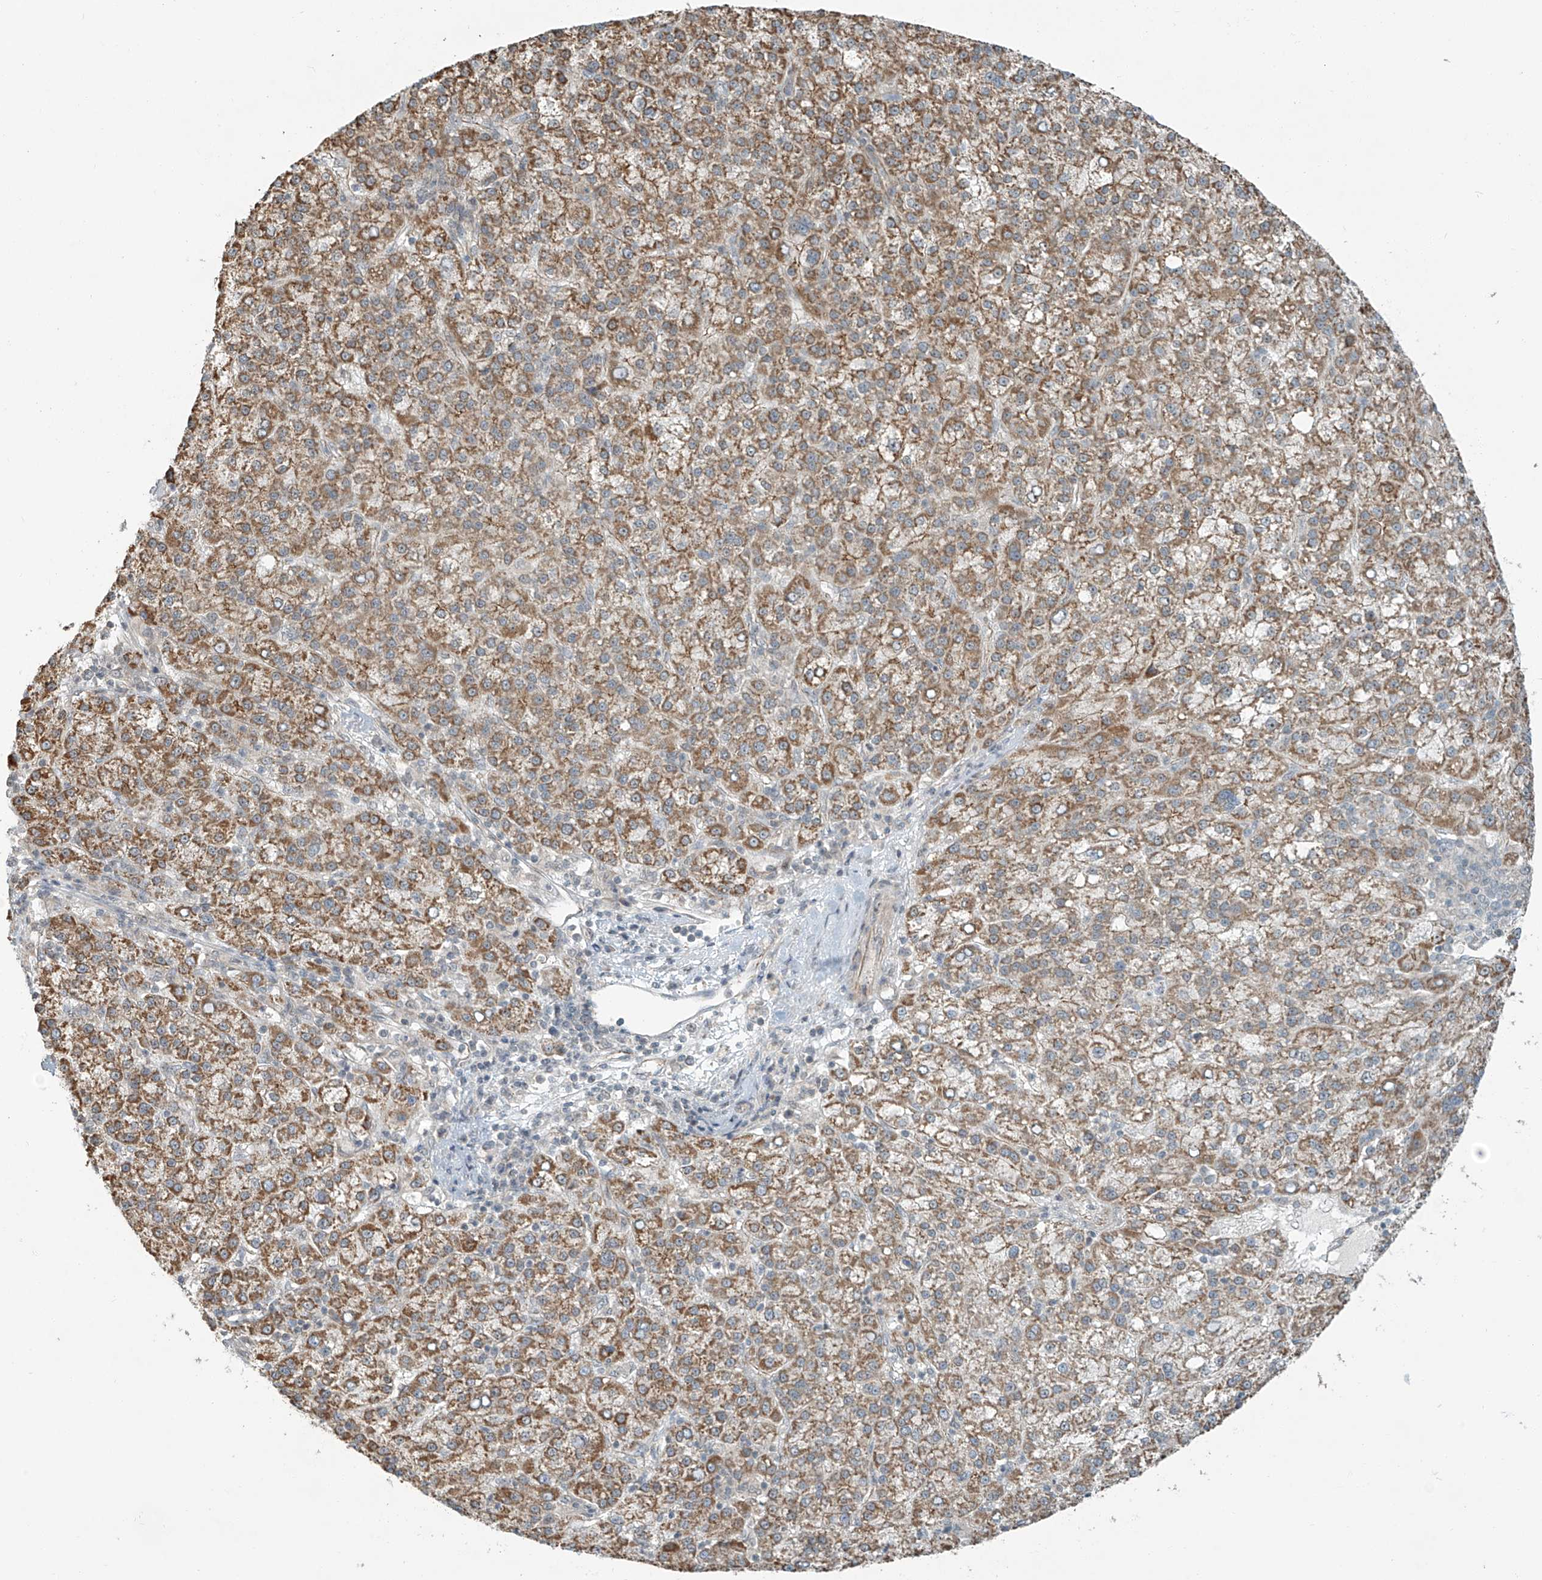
{"staining": {"intensity": "moderate", "quantity": ">75%", "location": "cytoplasmic/membranous"}, "tissue": "liver cancer", "cell_type": "Tumor cells", "image_type": "cancer", "snomed": [{"axis": "morphology", "description": "Carcinoma, Hepatocellular, NOS"}, {"axis": "topography", "description": "Liver"}], "caption": "Brown immunohistochemical staining in liver hepatocellular carcinoma demonstrates moderate cytoplasmic/membranous expression in about >75% of tumor cells.", "gene": "ZNF16", "patient": {"sex": "female", "age": 58}}